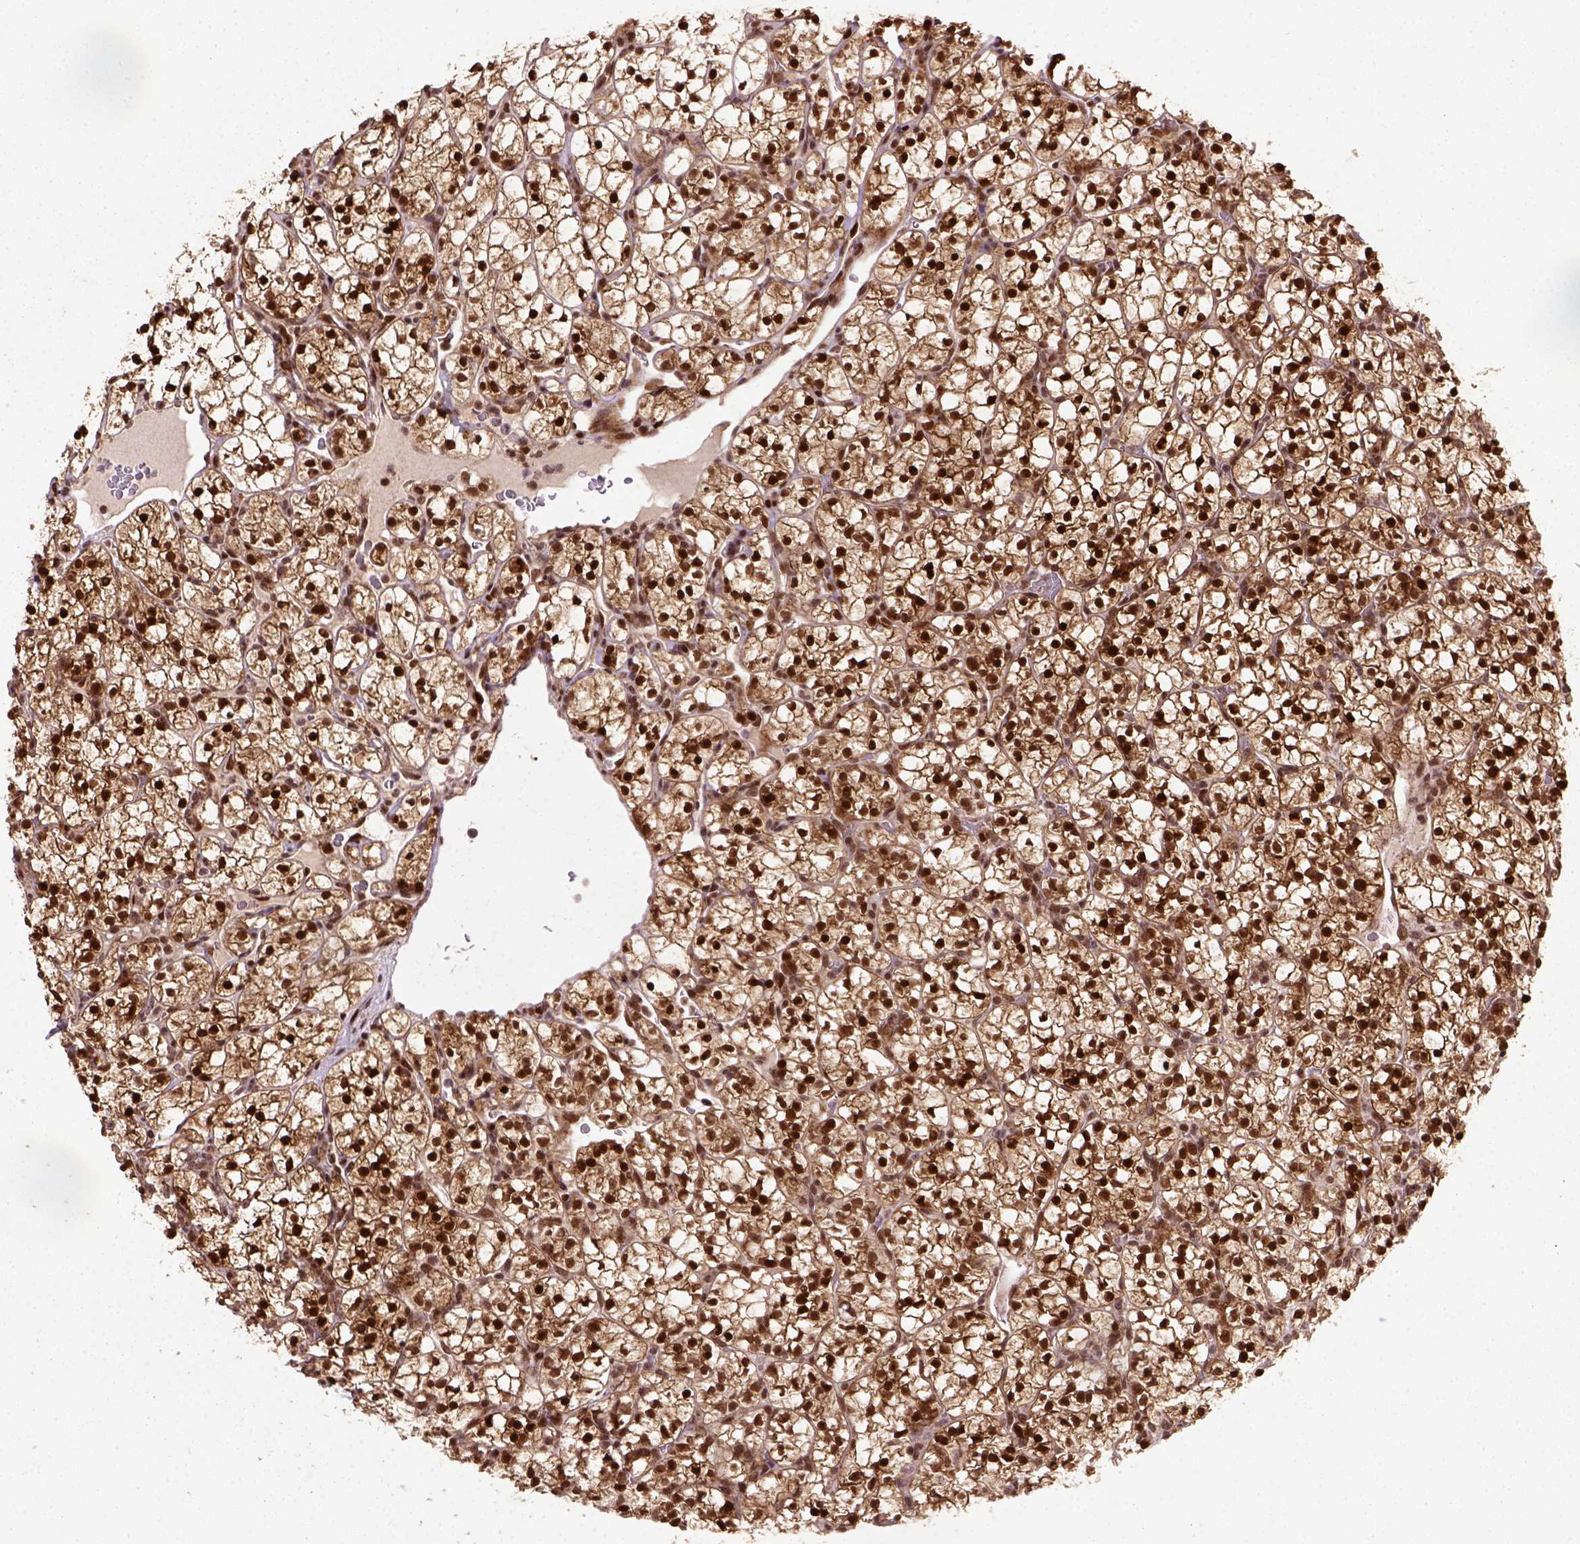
{"staining": {"intensity": "strong", "quantity": ">75%", "location": "nuclear"}, "tissue": "renal cancer", "cell_type": "Tumor cells", "image_type": "cancer", "snomed": [{"axis": "morphology", "description": "Adenocarcinoma, NOS"}, {"axis": "topography", "description": "Kidney"}], "caption": "Renal adenocarcinoma stained with a protein marker displays strong staining in tumor cells.", "gene": "MGMT", "patient": {"sex": "female", "age": 89}}